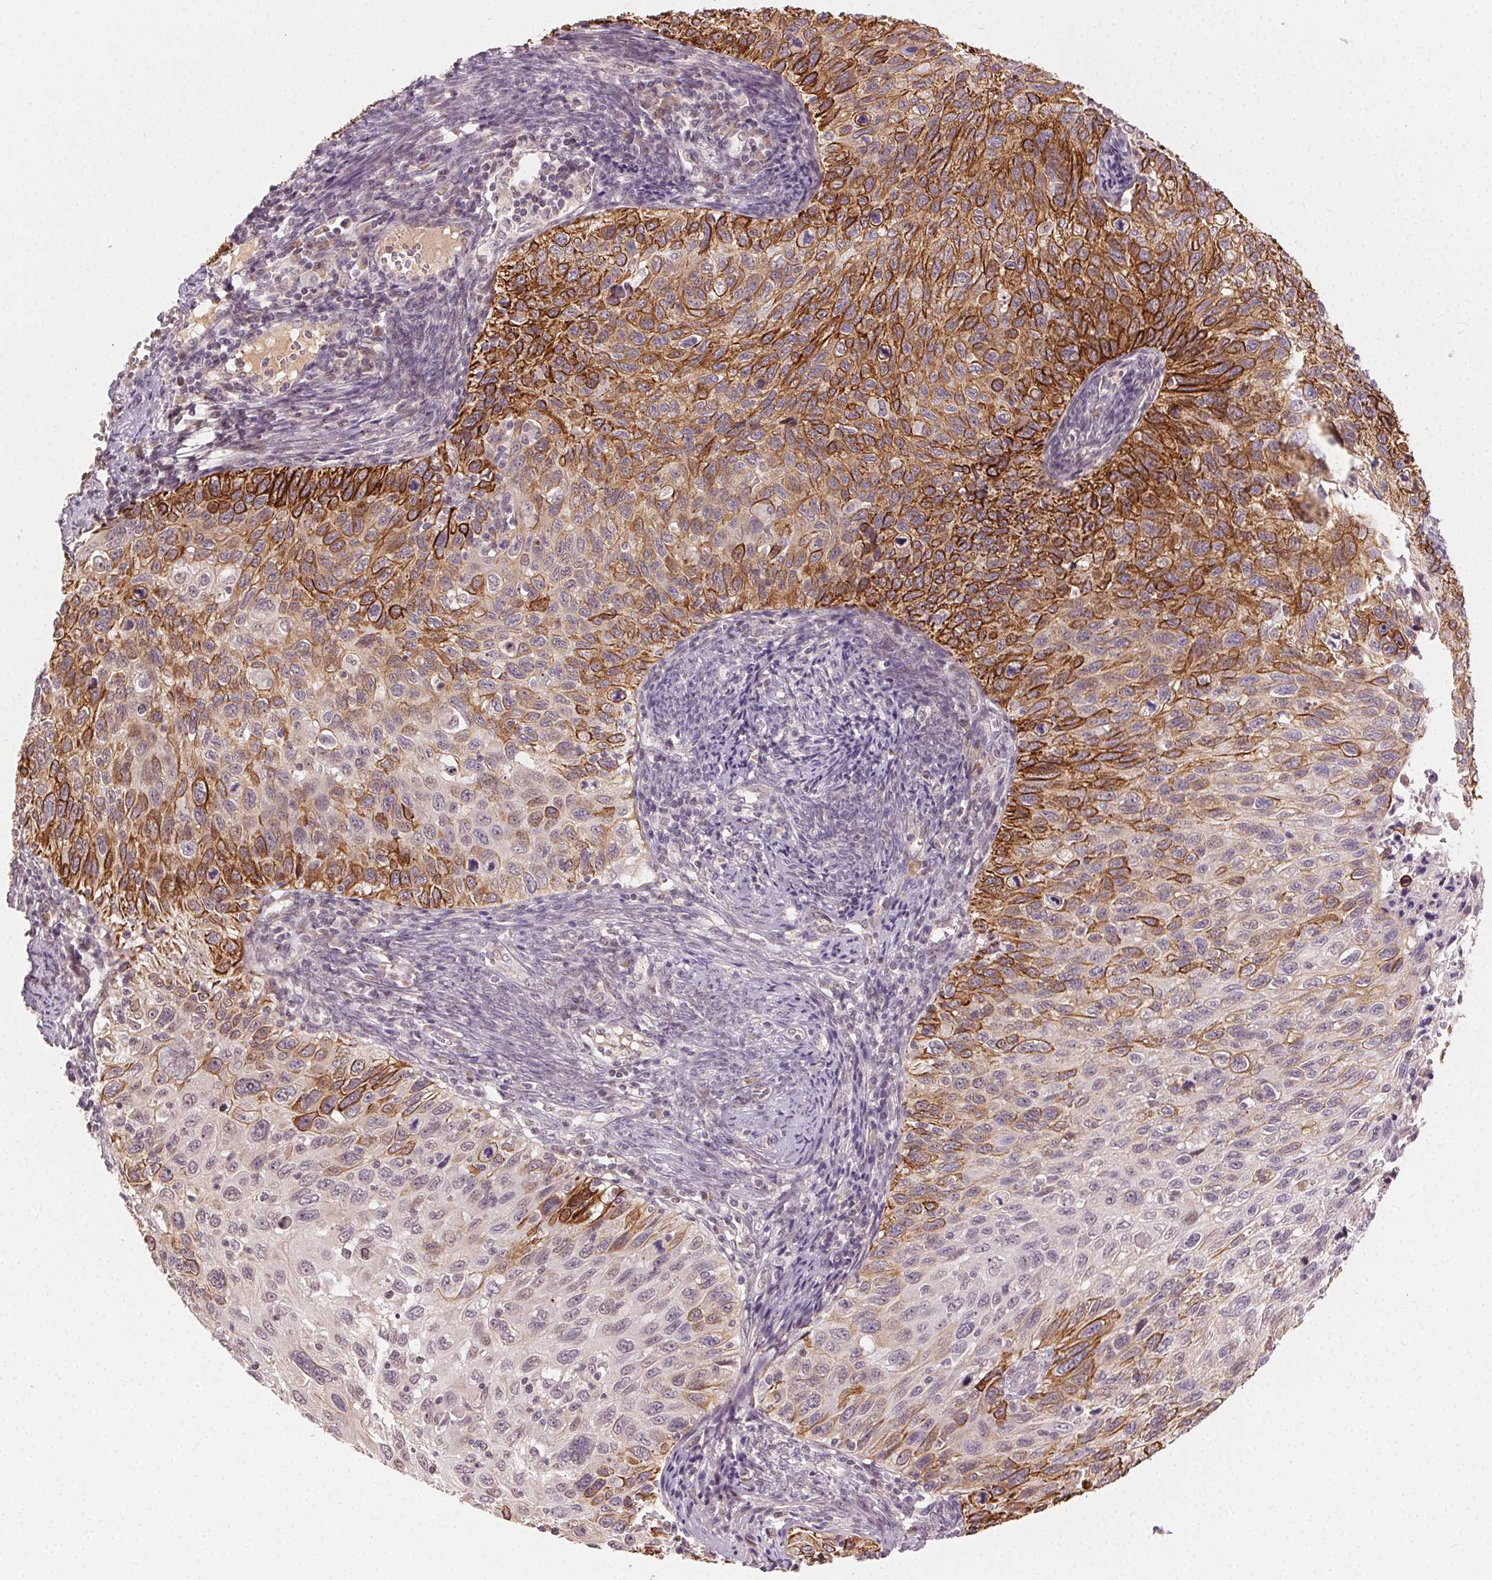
{"staining": {"intensity": "strong", "quantity": "<25%", "location": "cytoplasmic/membranous"}, "tissue": "cervical cancer", "cell_type": "Tumor cells", "image_type": "cancer", "snomed": [{"axis": "morphology", "description": "Squamous cell carcinoma, NOS"}, {"axis": "topography", "description": "Cervix"}], "caption": "Cervical cancer stained with DAB immunohistochemistry (IHC) exhibits medium levels of strong cytoplasmic/membranous expression in about <25% of tumor cells.", "gene": "TUB", "patient": {"sex": "female", "age": 70}}